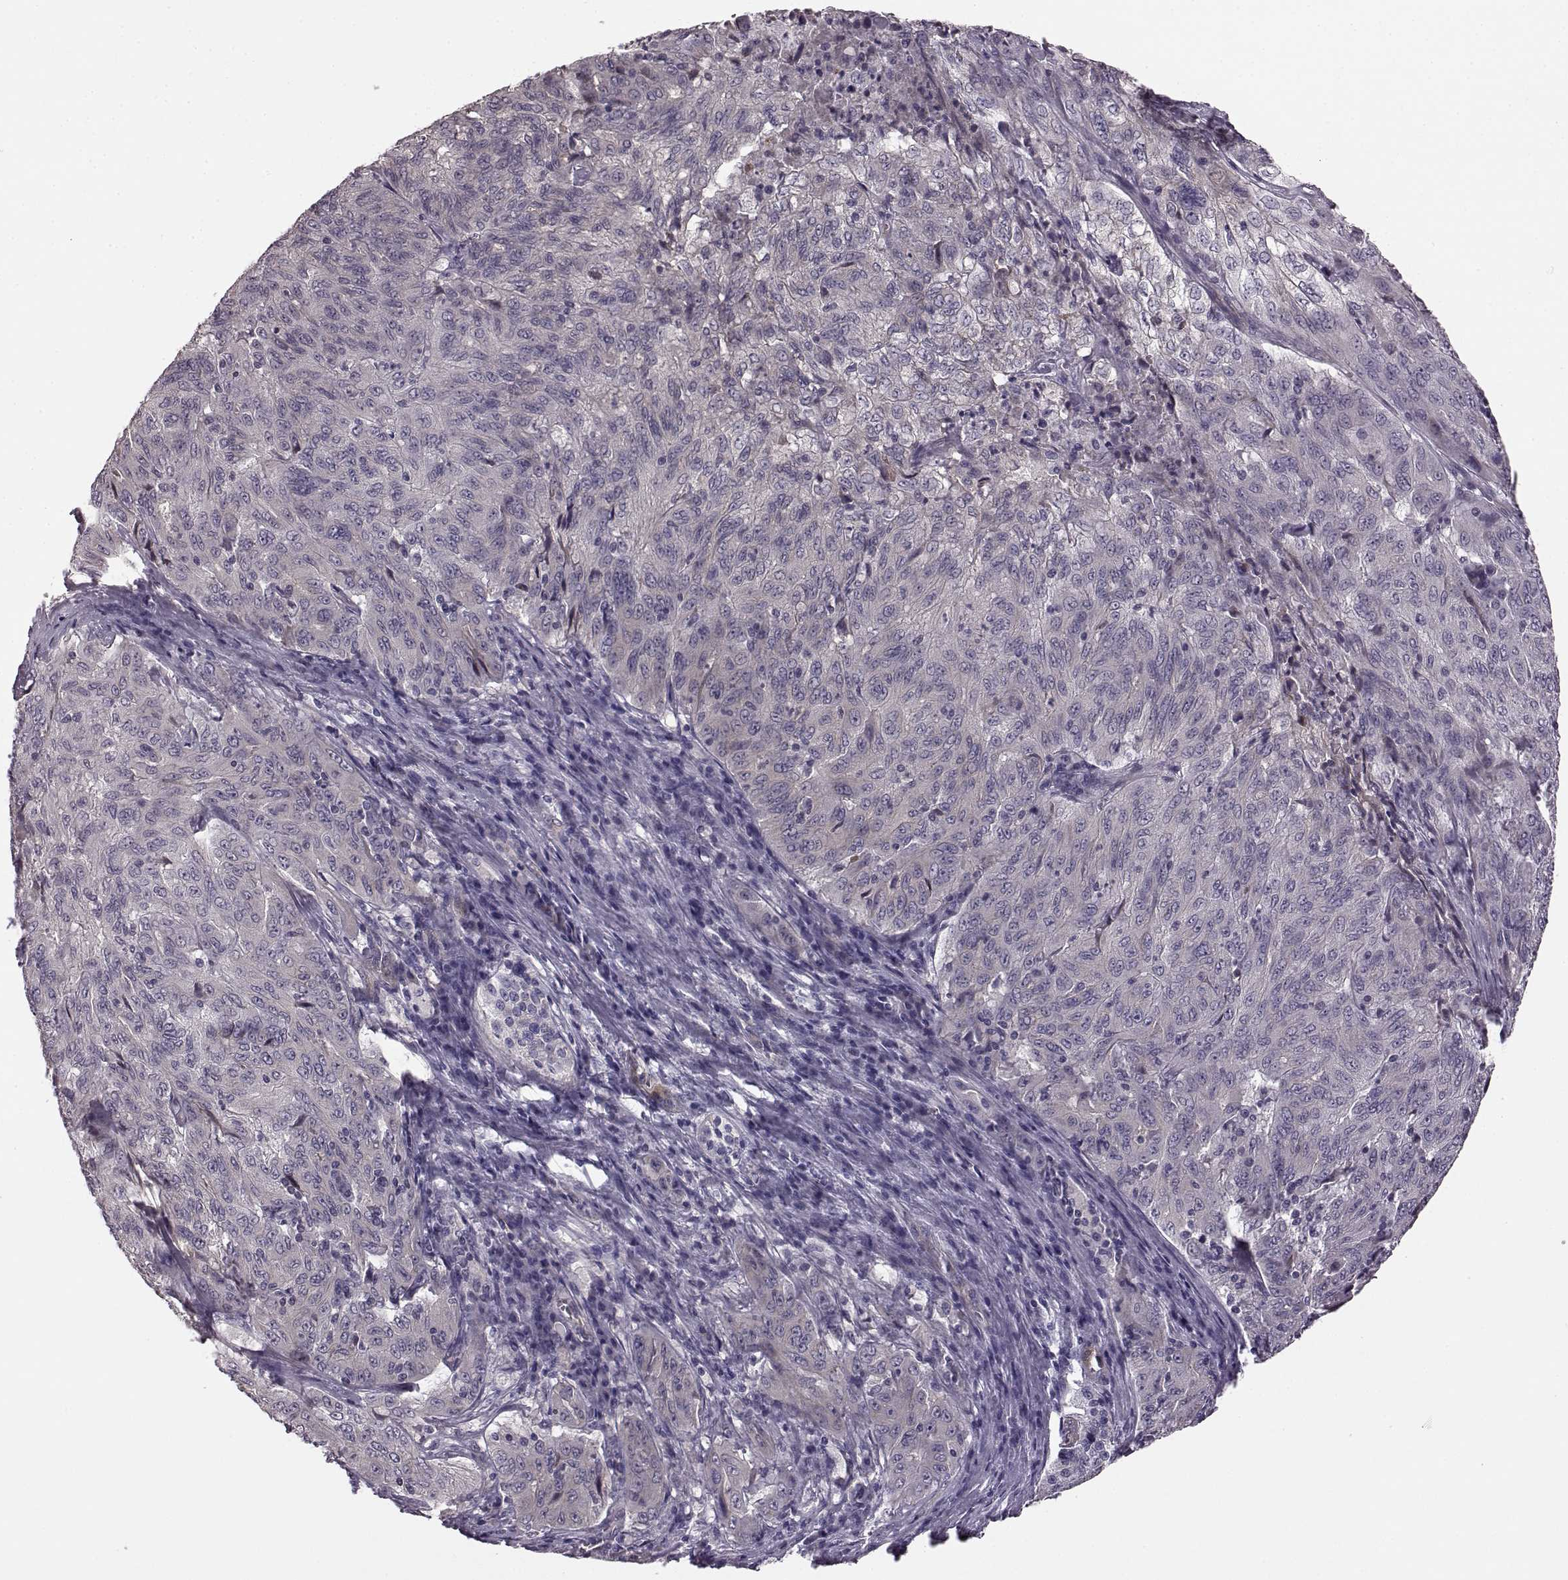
{"staining": {"intensity": "negative", "quantity": "none", "location": "none"}, "tissue": "pancreatic cancer", "cell_type": "Tumor cells", "image_type": "cancer", "snomed": [{"axis": "morphology", "description": "Adenocarcinoma, NOS"}, {"axis": "topography", "description": "Pancreas"}], "caption": "Immunohistochemistry (IHC) of pancreatic cancer displays no expression in tumor cells.", "gene": "GRK1", "patient": {"sex": "male", "age": 63}}